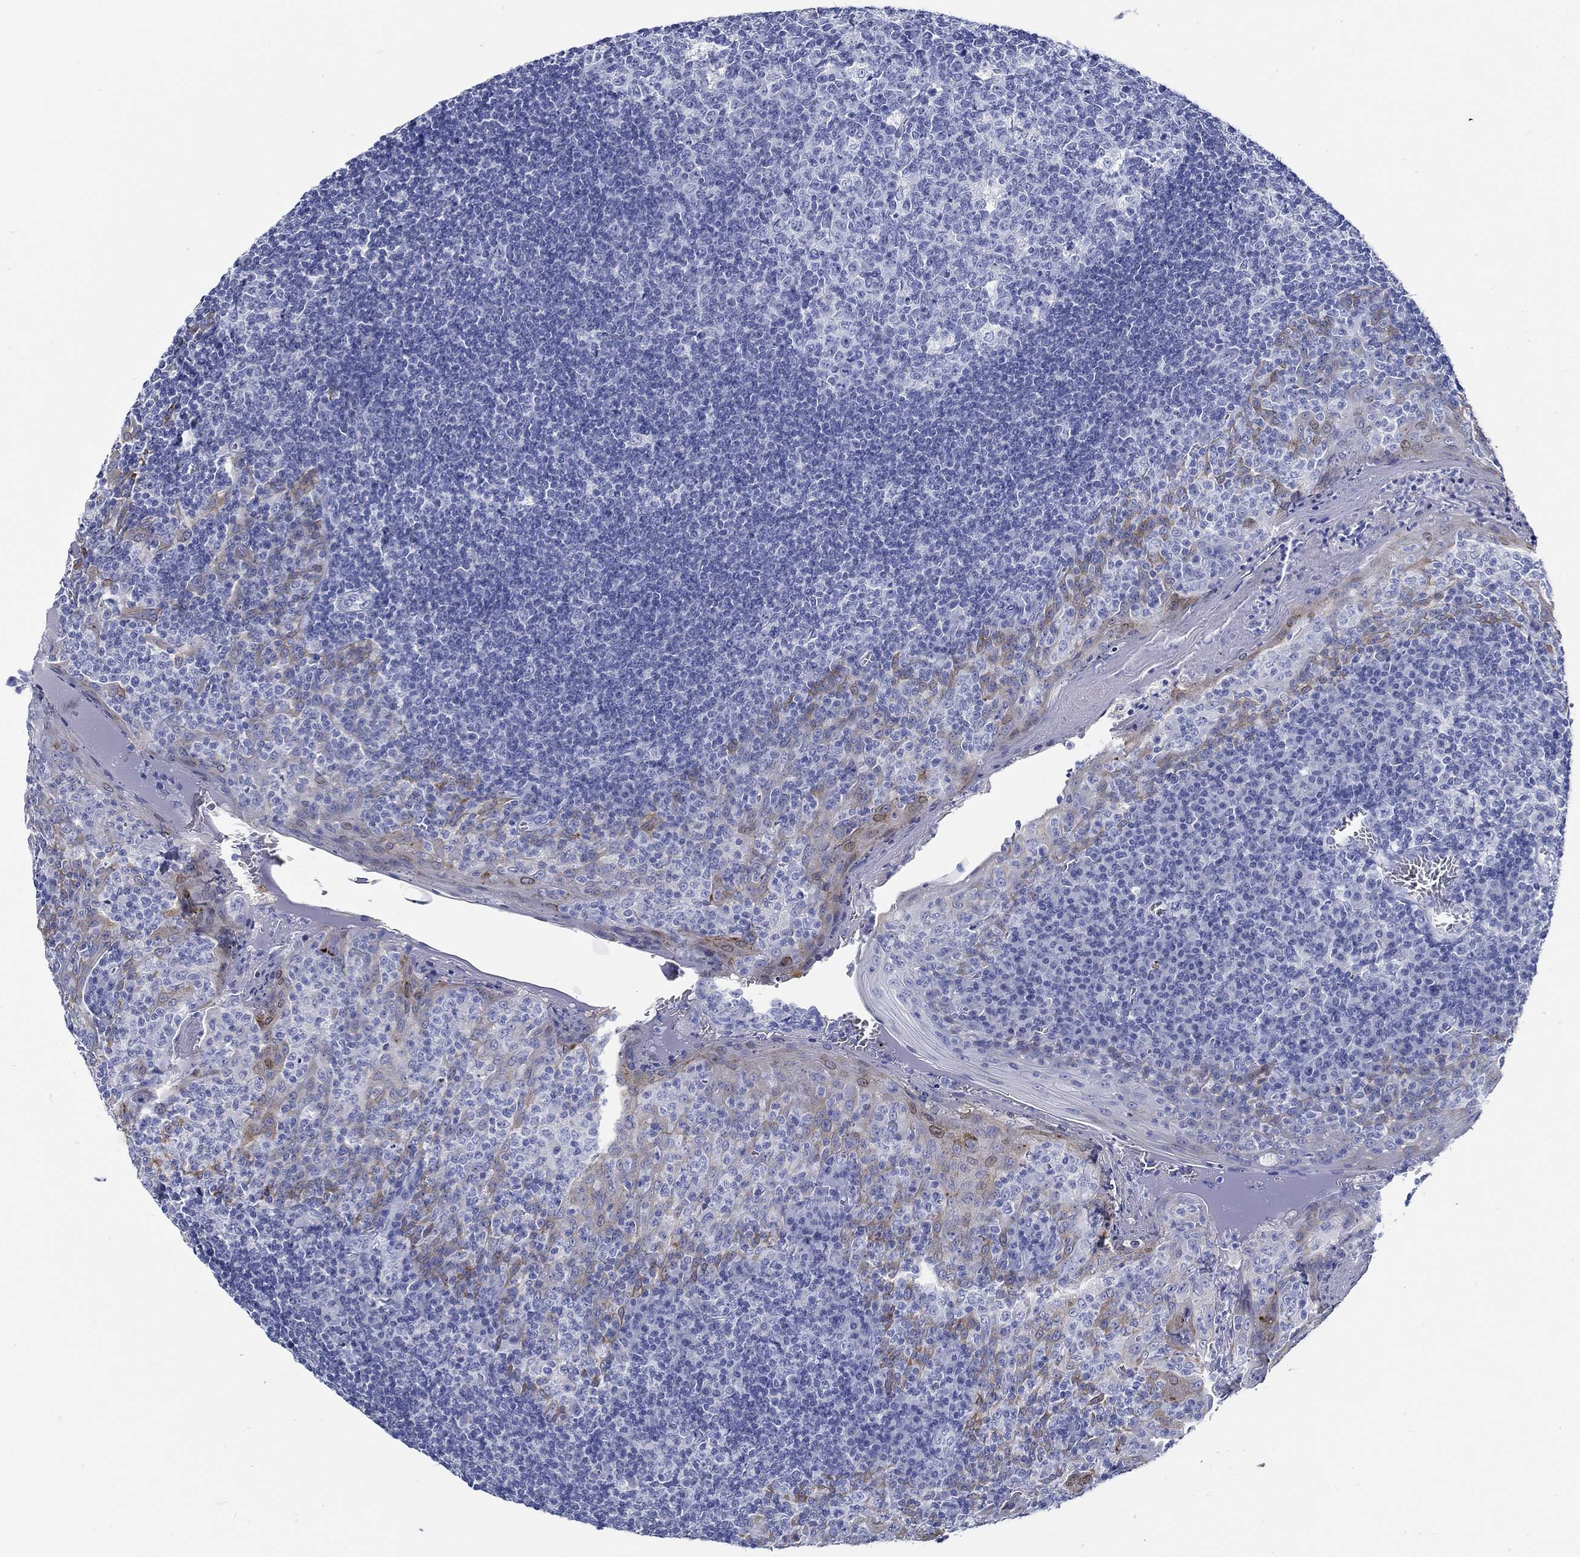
{"staining": {"intensity": "negative", "quantity": "none", "location": "none"}, "tissue": "tonsil", "cell_type": "Germinal center cells", "image_type": "normal", "snomed": [{"axis": "morphology", "description": "Normal tissue, NOS"}, {"axis": "topography", "description": "Tonsil"}], "caption": "Immunohistochemistry (IHC) of benign human tonsil demonstrates no positivity in germinal center cells. Nuclei are stained in blue.", "gene": "FBXO2", "patient": {"sex": "female", "age": 13}}